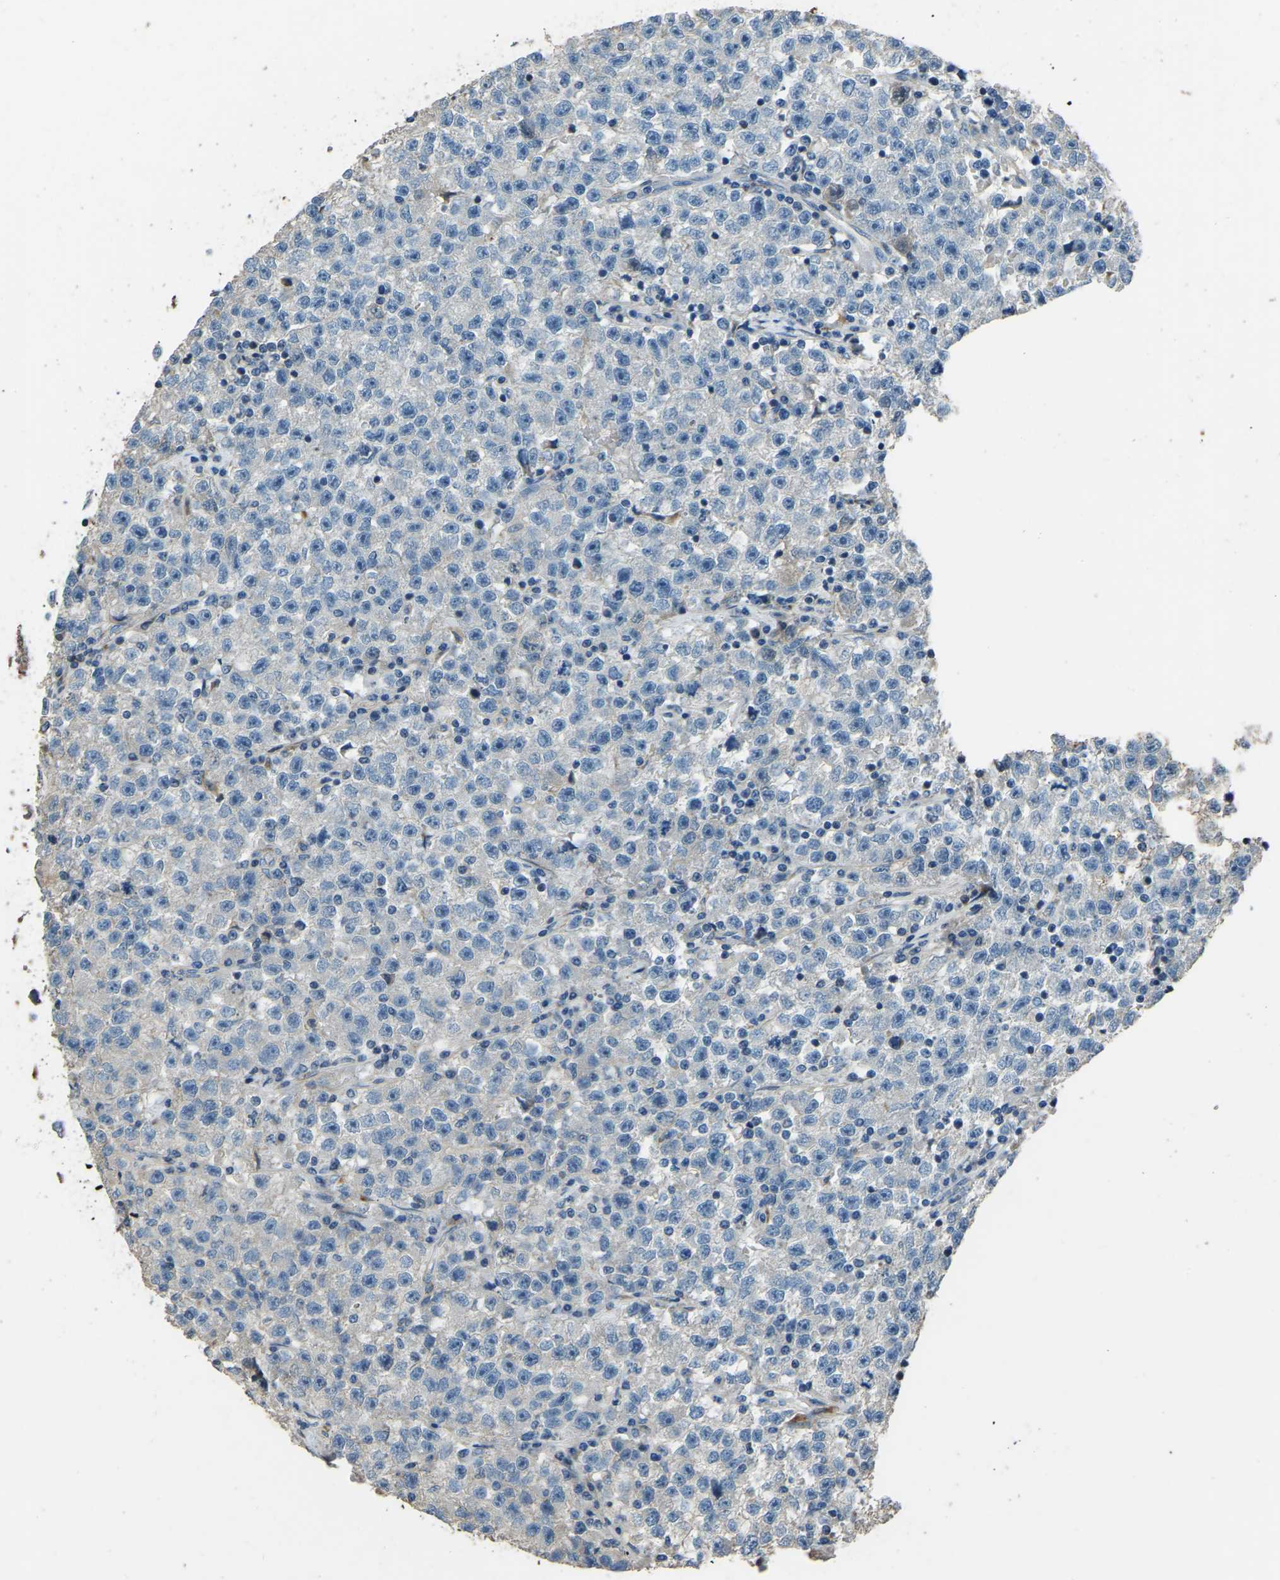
{"staining": {"intensity": "negative", "quantity": "none", "location": "none"}, "tissue": "testis cancer", "cell_type": "Tumor cells", "image_type": "cancer", "snomed": [{"axis": "morphology", "description": "Seminoma, NOS"}, {"axis": "topography", "description": "Testis"}], "caption": "This is a histopathology image of IHC staining of testis cancer (seminoma), which shows no positivity in tumor cells.", "gene": "COL3A1", "patient": {"sex": "male", "age": 22}}